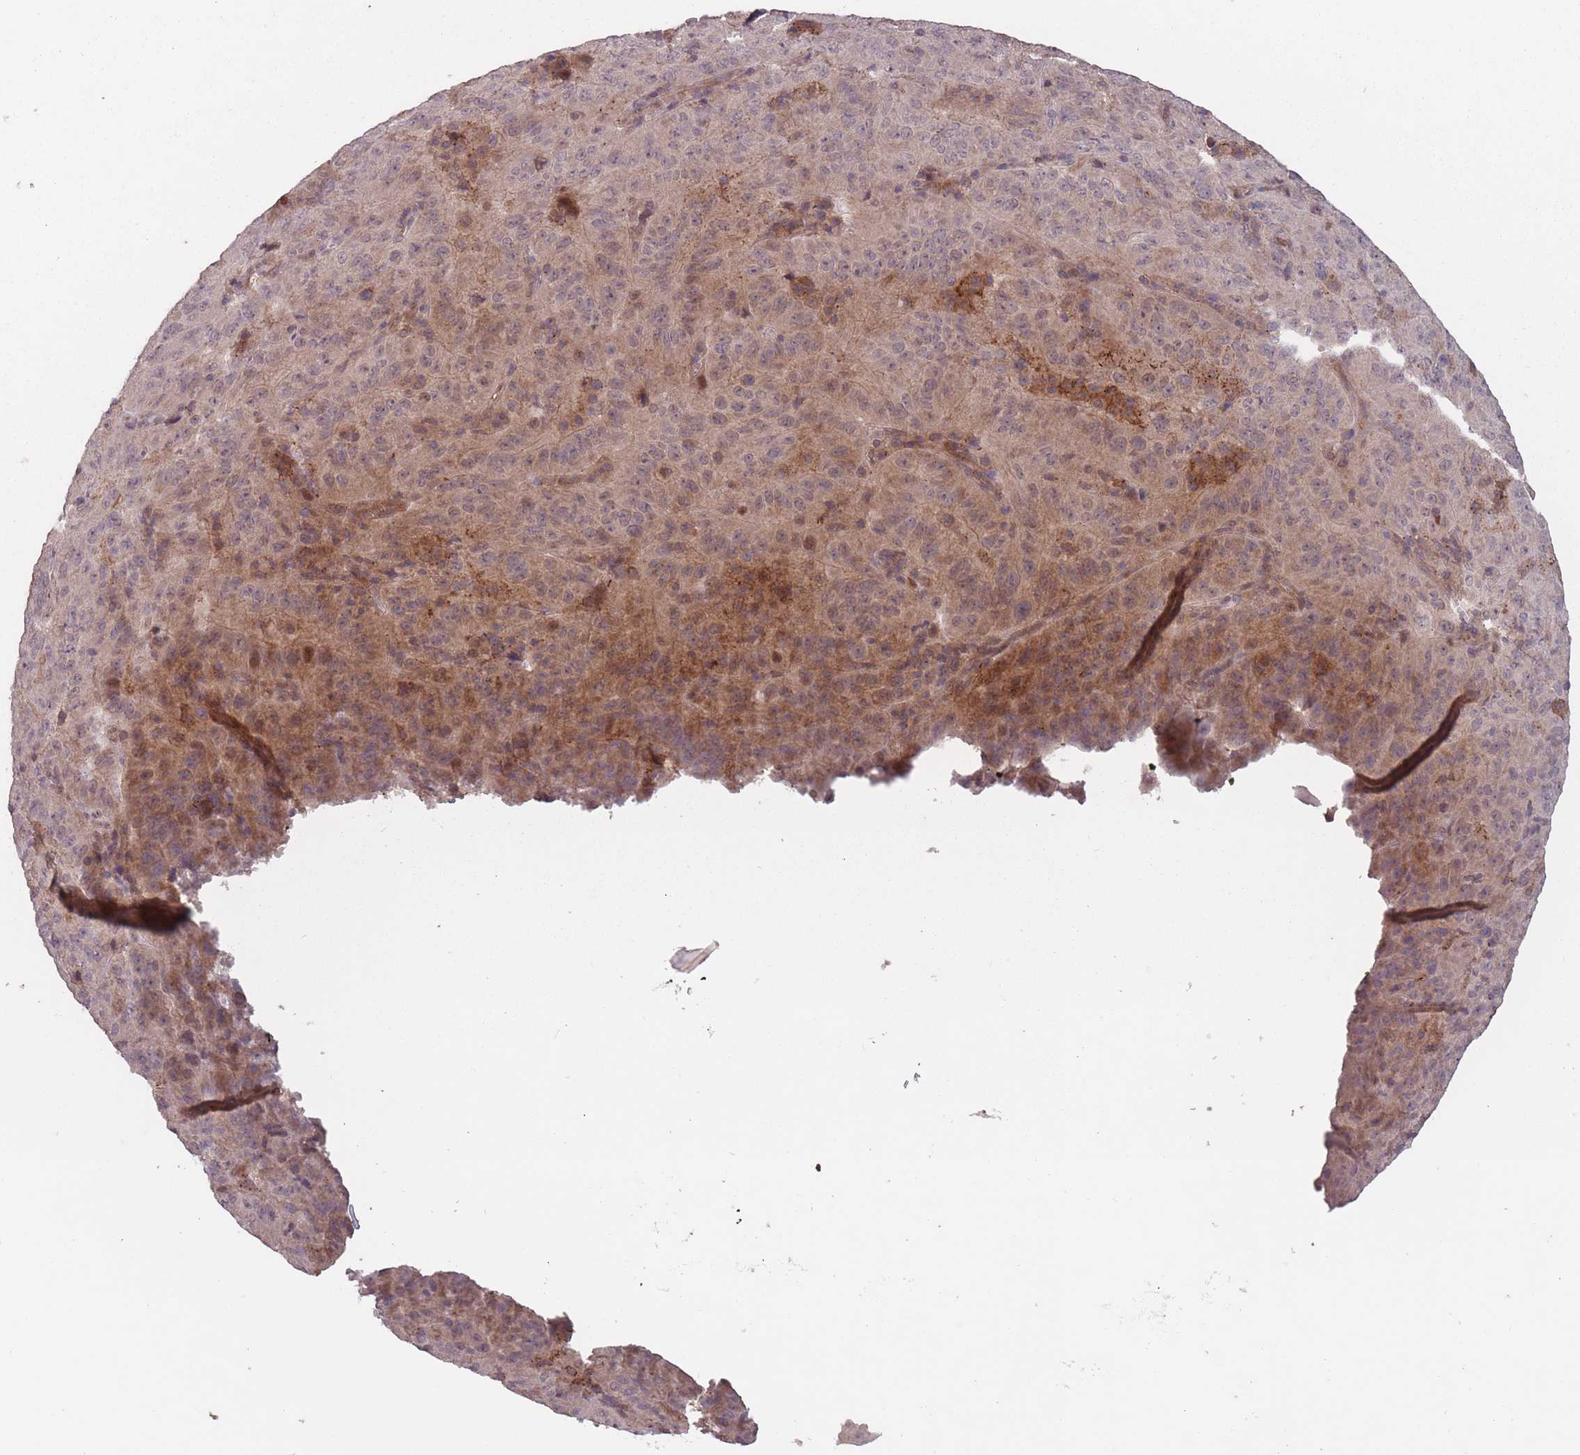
{"staining": {"intensity": "moderate", "quantity": "25%-75%", "location": "cytoplasmic/membranous,nuclear"}, "tissue": "pancreatic cancer", "cell_type": "Tumor cells", "image_type": "cancer", "snomed": [{"axis": "morphology", "description": "Adenocarcinoma, NOS"}, {"axis": "topography", "description": "Pancreas"}], "caption": "Moderate cytoplasmic/membranous and nuclear positivity is appreciated in approximately 25%-75% of tumor cells in pancreatic adenocarcinoma. (Stains: DAB (3,3'-diaminobenzidine) in brown, nuclei in blue, Microscopy: brightfield microscopy at high magnification).", "gene": "SECTM1", "patient": {"sex": "male", "age": 63}}